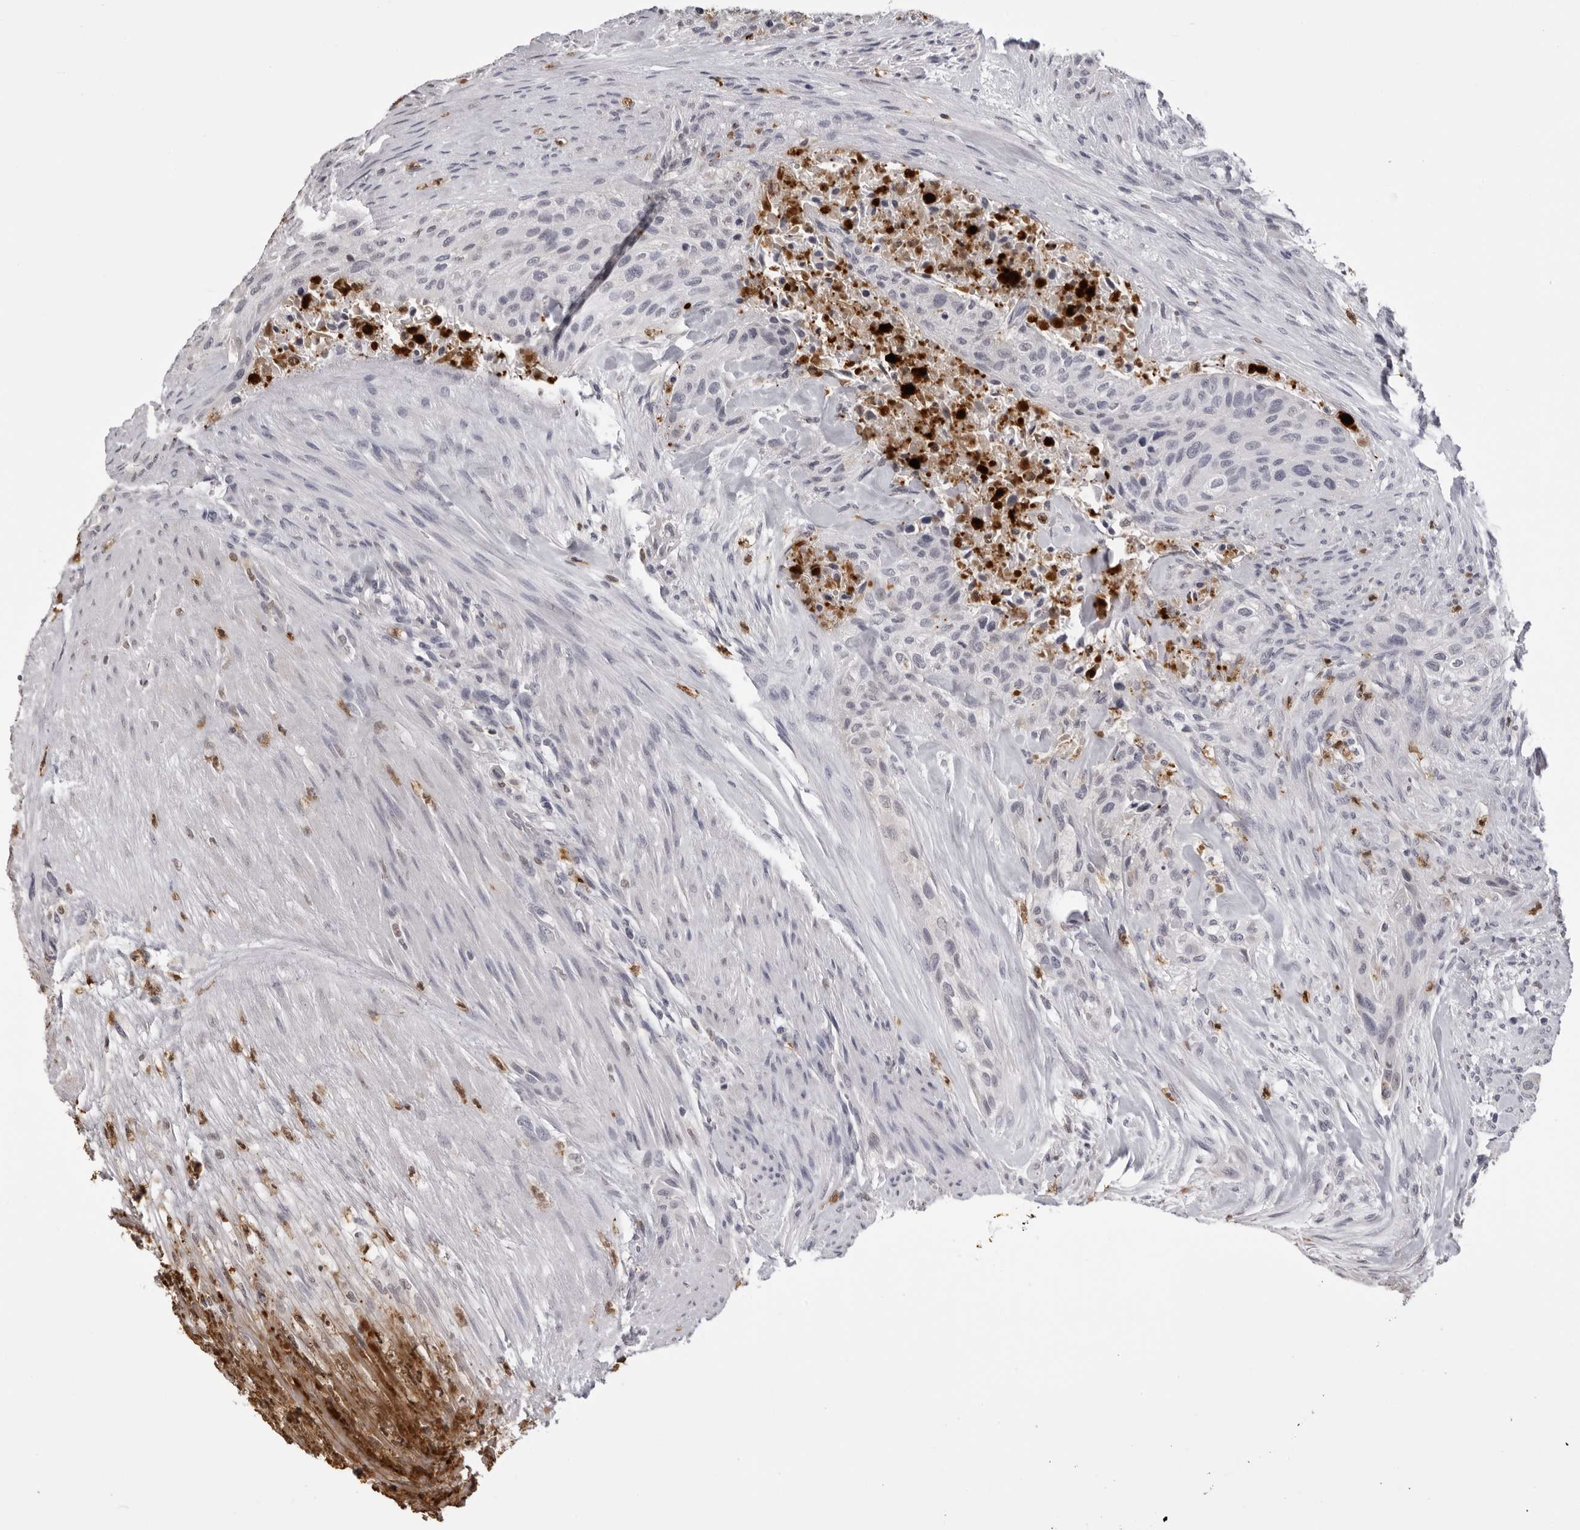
{"staining": {"intensity": "negative", "quantity": "none", "location": "none"}, "tissue": "urothelial cancer", "cell_type": "Tumor cells", "image_type": "cancer", "snomed": [{"axis": "morphology", "description": "Urothelial carcinoma, High grade"}, {"axis": "topography", "description": "Urinary bladder"}], "caption": "DAB immunohistochemical staining of human urothelial cancer displays no significant expression in tumor cells. Nuclei are stained in blue.", "gene": "IL31", "patient": {"sex": "male", "age": 35}}